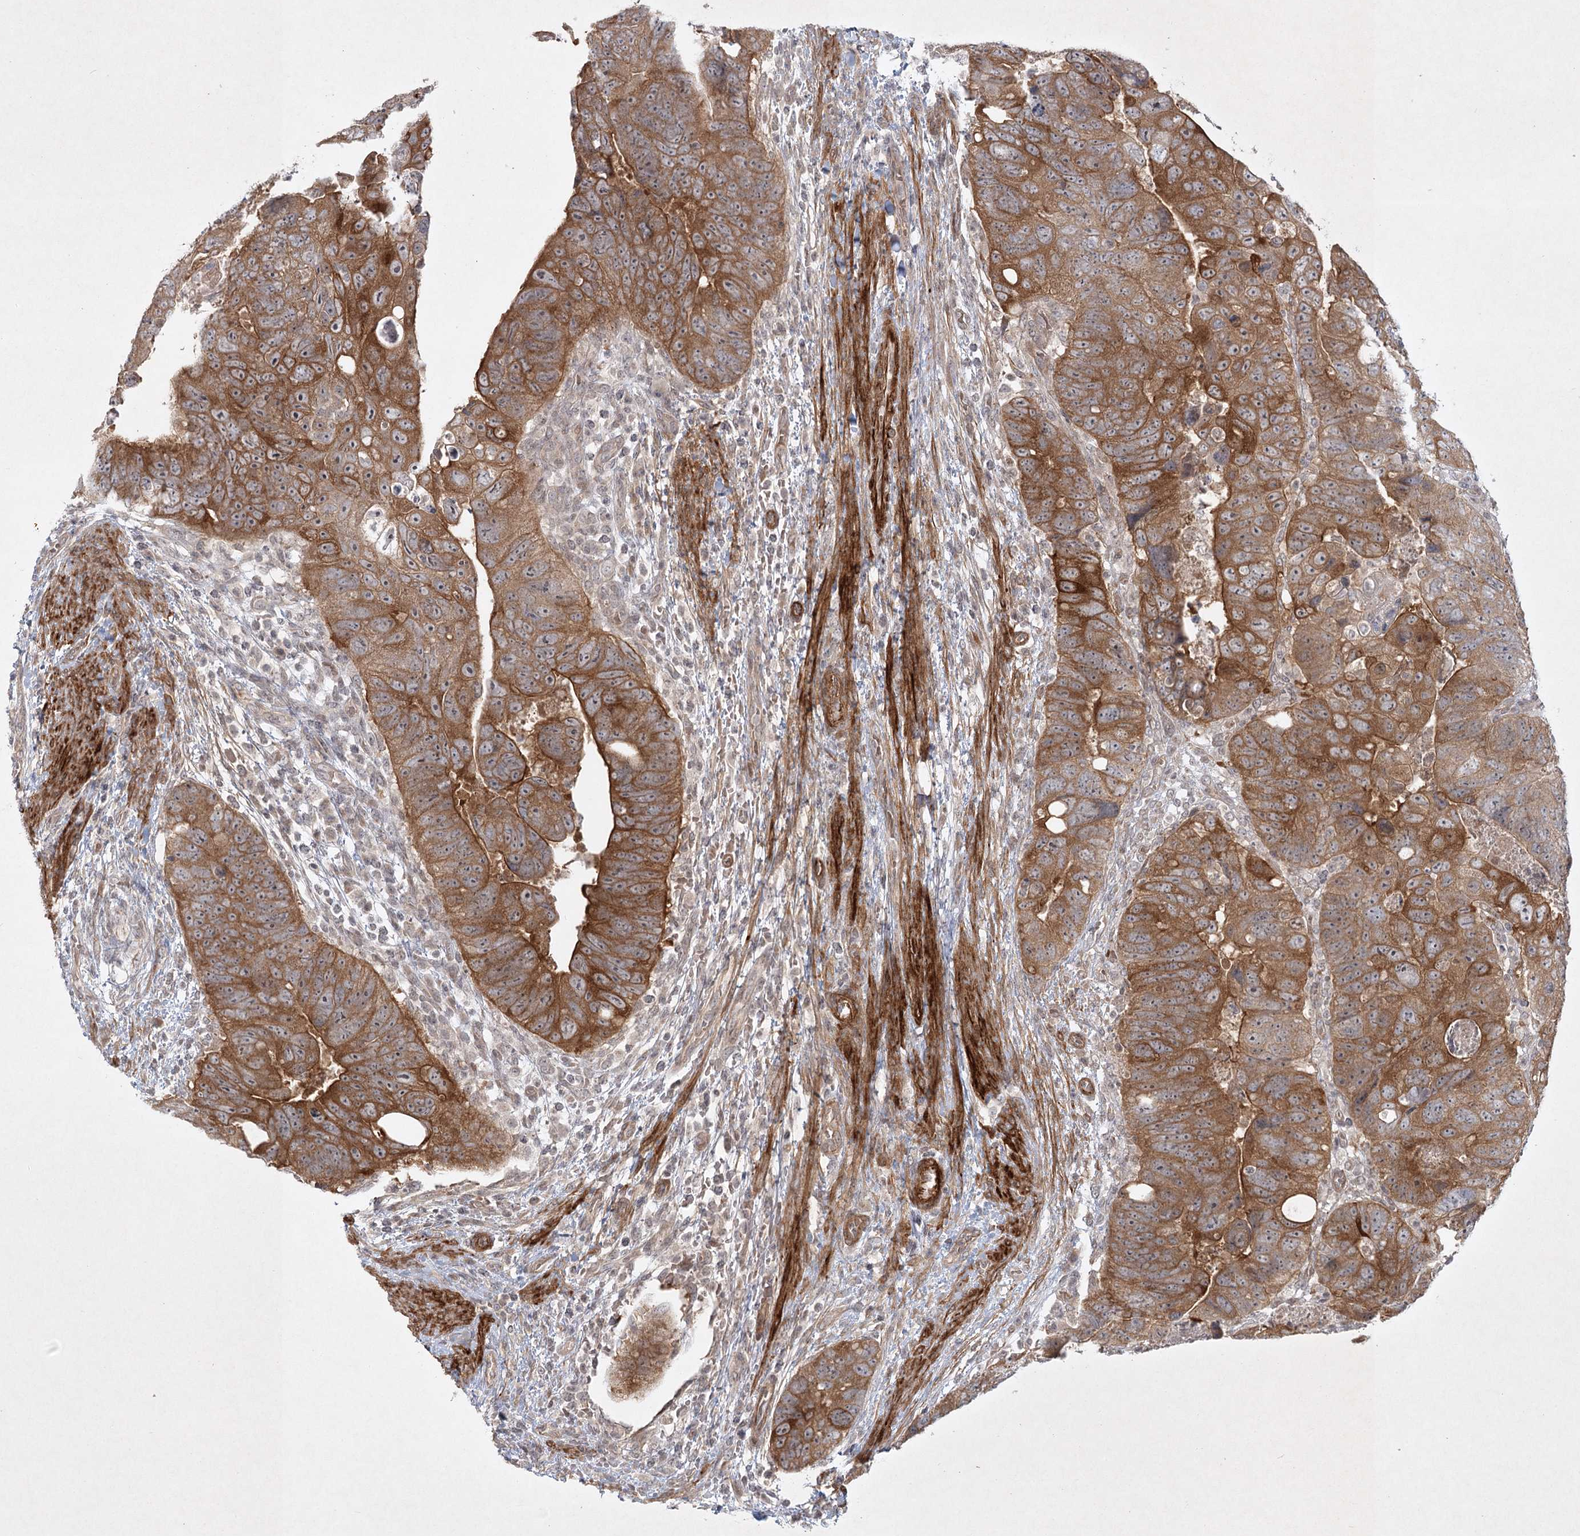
{"staining": {"intensity": "moderate", "quantity": ">75%", "location": "cytoplasmic/membranous"}, "tissue": "colorectal cancer", "cell_type": "Tumor cells", "image_type": "cancer", "snomed": [{"axis": "morphology", "description": "Adenocarcinoma, NOS"}, {"axis": "topography", "description": "Rectum"}], "caption": "Approximately >75% of tumor cells in human adenocarcinoma (colorectal) reveal moderate cytoplasmic/membranous protein expression as visualized by brown immunohistochemical staining.", "gene": "SH2D3A", "patient": {"sex": "male", "age": 59}}